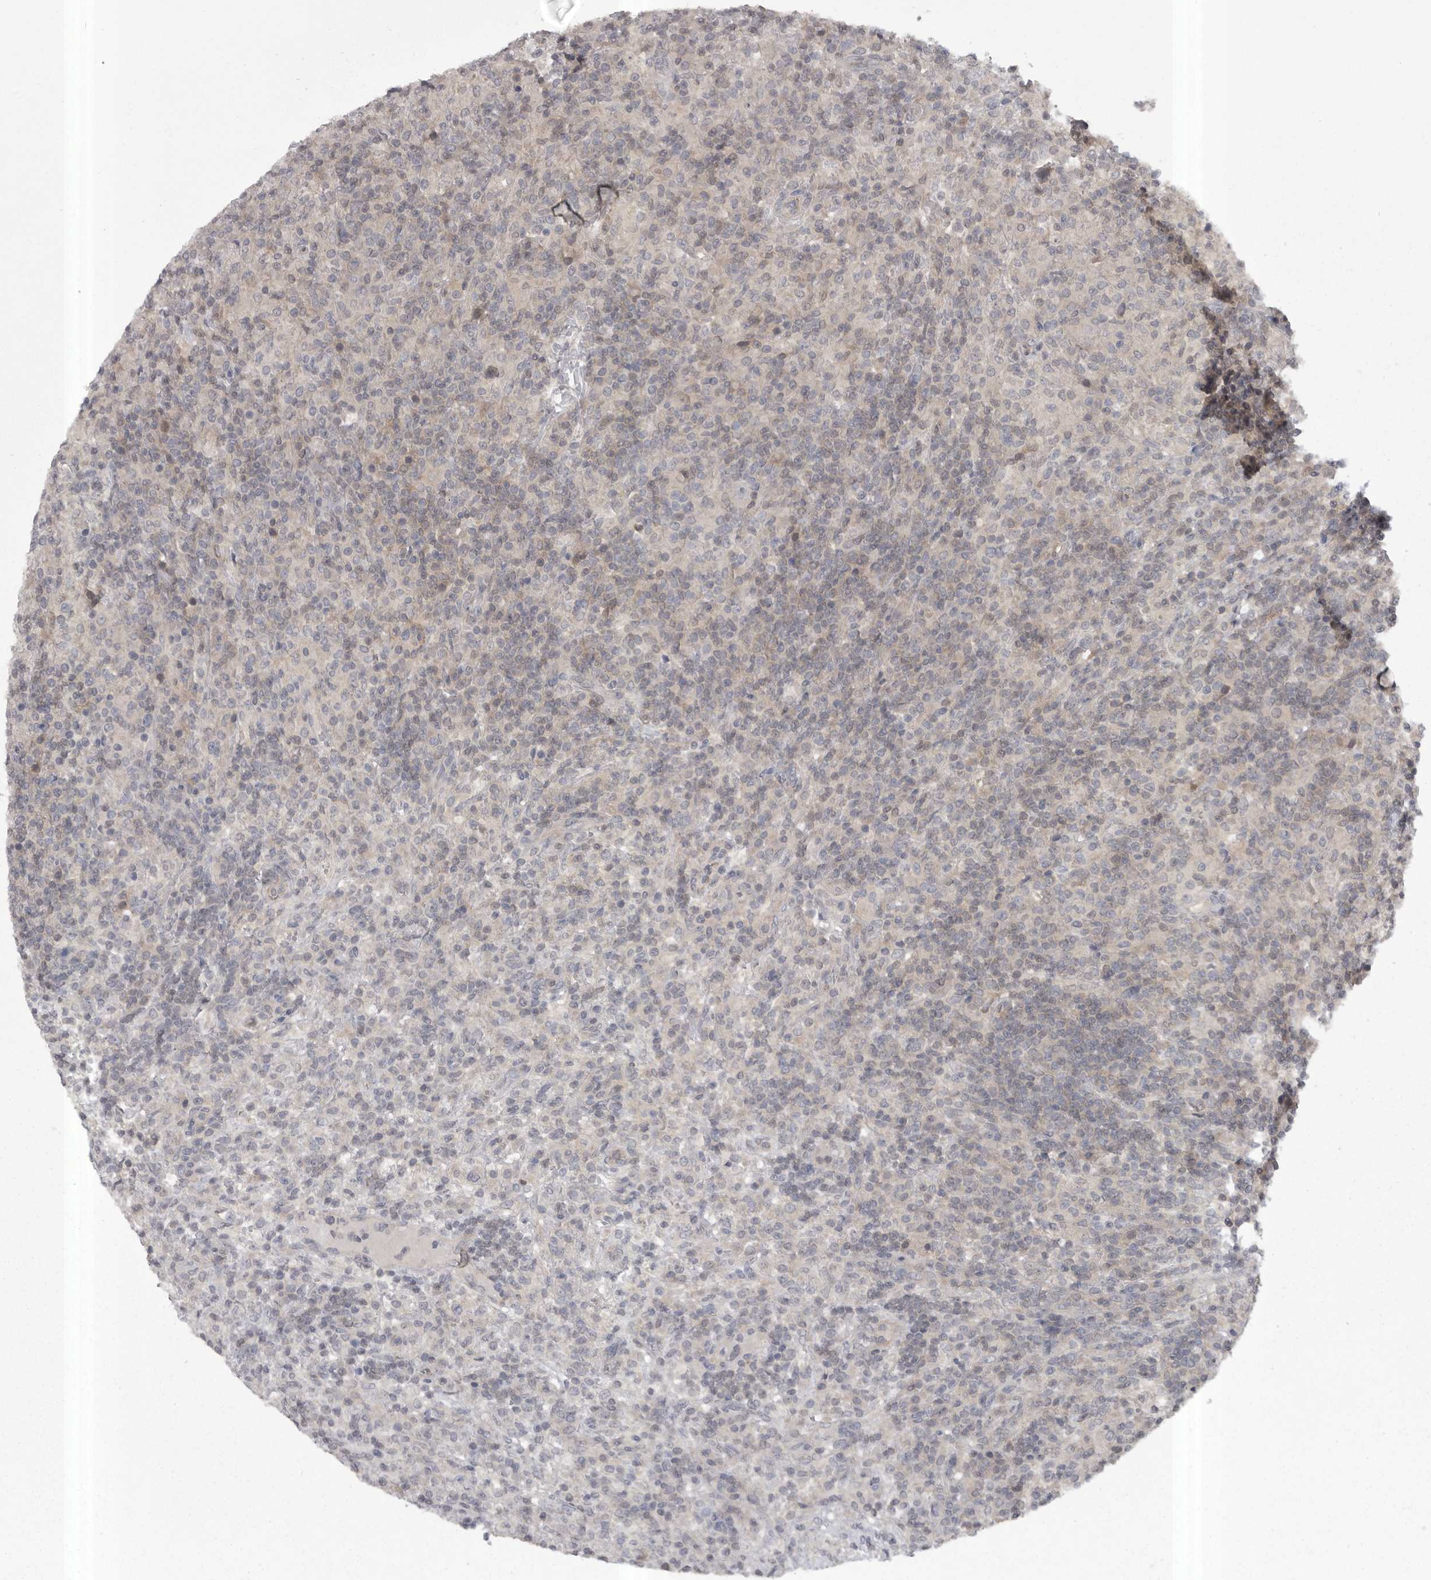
{"staining": {"intensity": "negative", "quantity": "none", "location": "none"}, "tissue": "lymphoma", "cell_type": "Tumor cells", "image_type": "cancer", "snomed": [{"axis": "morphology", "description": "Hodgkin's disease, NOS"}, {"axis": "topography", "description": "Lymph node"}], "caption": "Immunohistochemistry of Hodgkin's disease displays no staining in tumor cells.", "gene": "PHF13", "patient": {"sex": "male", "age": 70}}